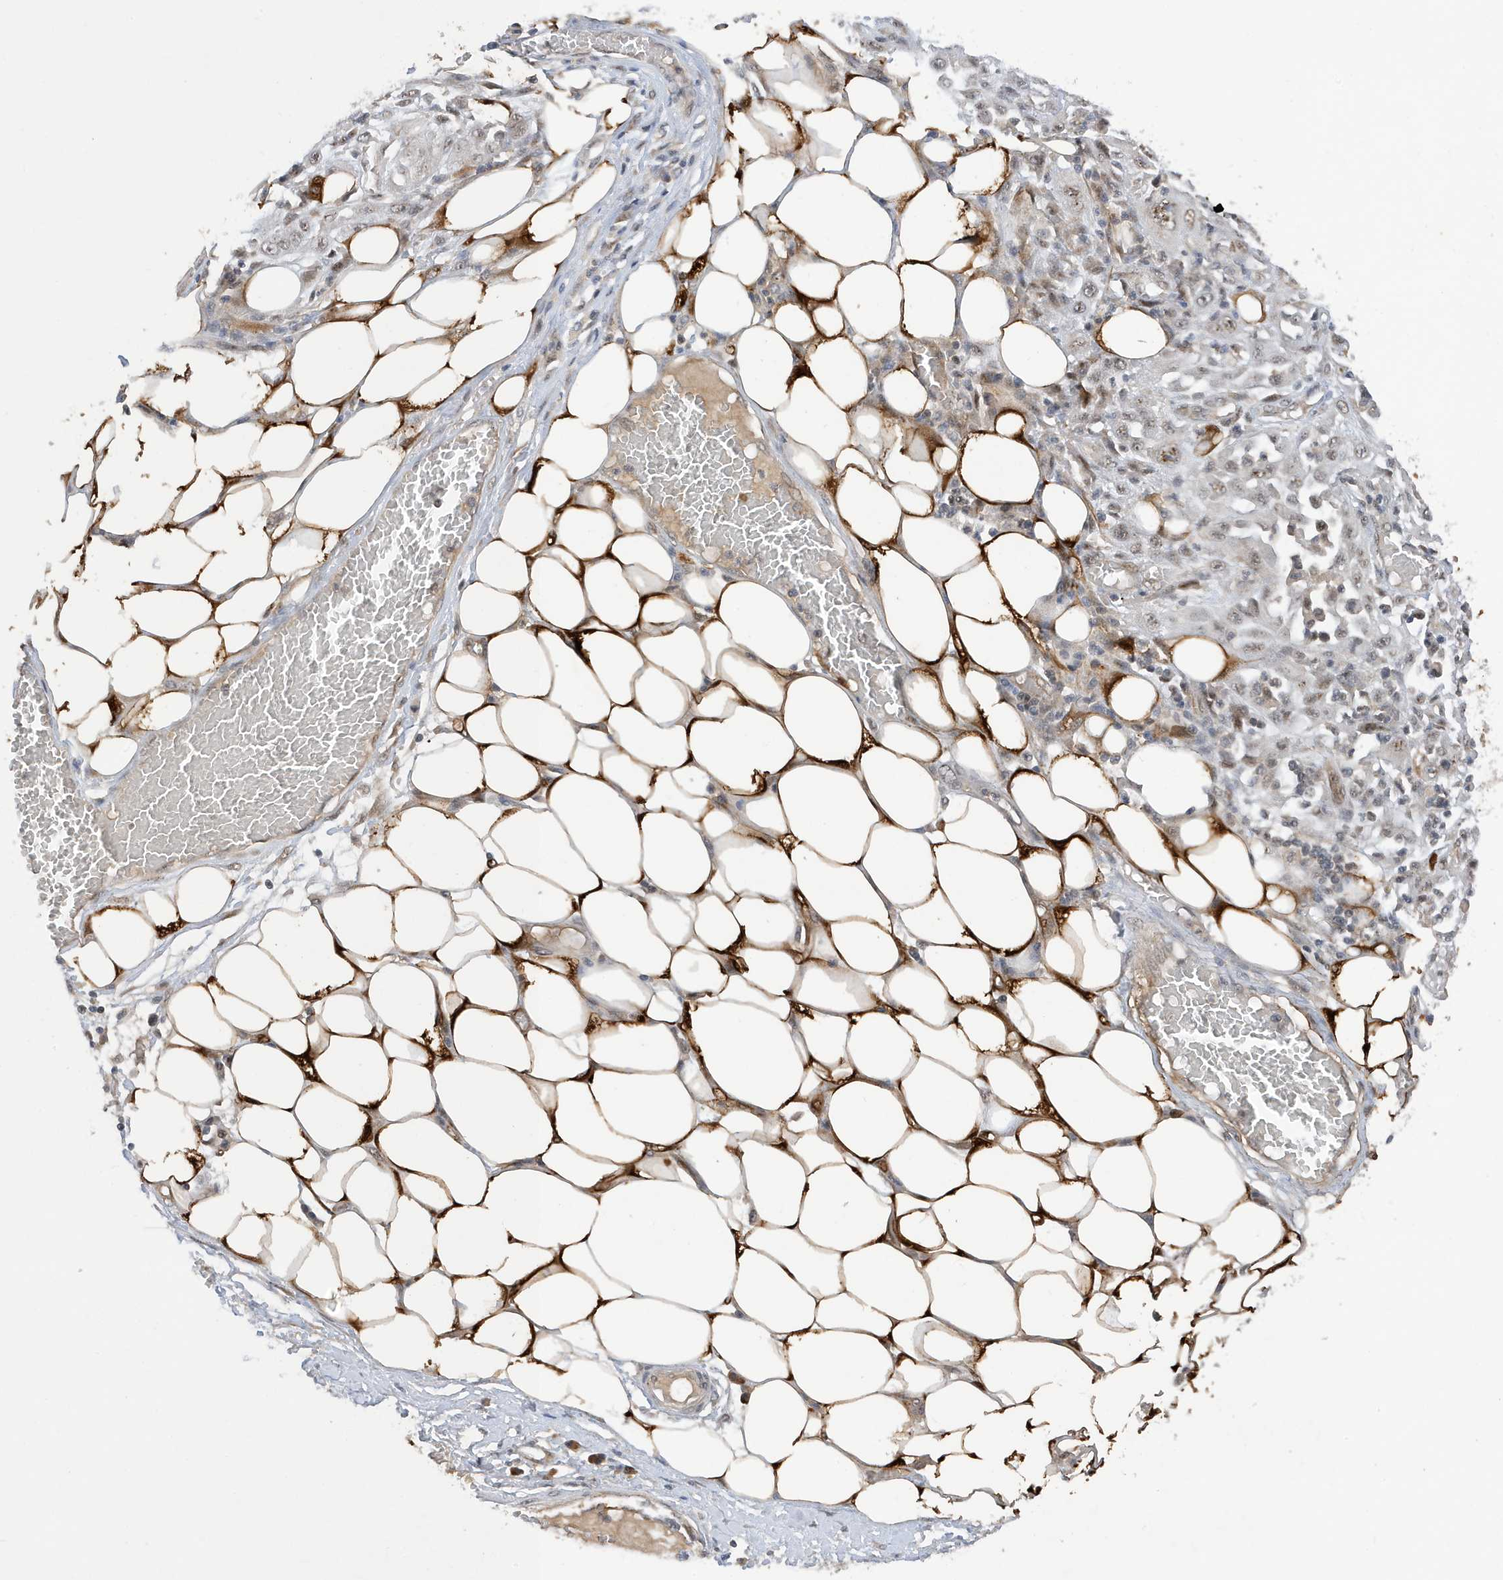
{"staining": {"intensity": "weak", "quantity": "25%-75%", "location": "nuclear"}, "tissue": "skin cancer", "cell_type": "Tumor cells", "image_type": "cancer", "snomed": [{"axis": "morphology", "description": "Squamous cell carcinoma, NOS"}, {"axis": "morphology", "description": "Squamous cell carcinoma, metastatic, NOS"}, {"axis": "topography", "description": "Skin"}, {"axis": "topography", "description": "Lymph node"}], "caption": "The micrograph reveals staining of skin metastatic squamous cell carcinoma, revealing weak nuclear protein positivity (brown color) within tumor cells.", "gene": "MAST3", "patient": {"sex": "male", "age": 75}}